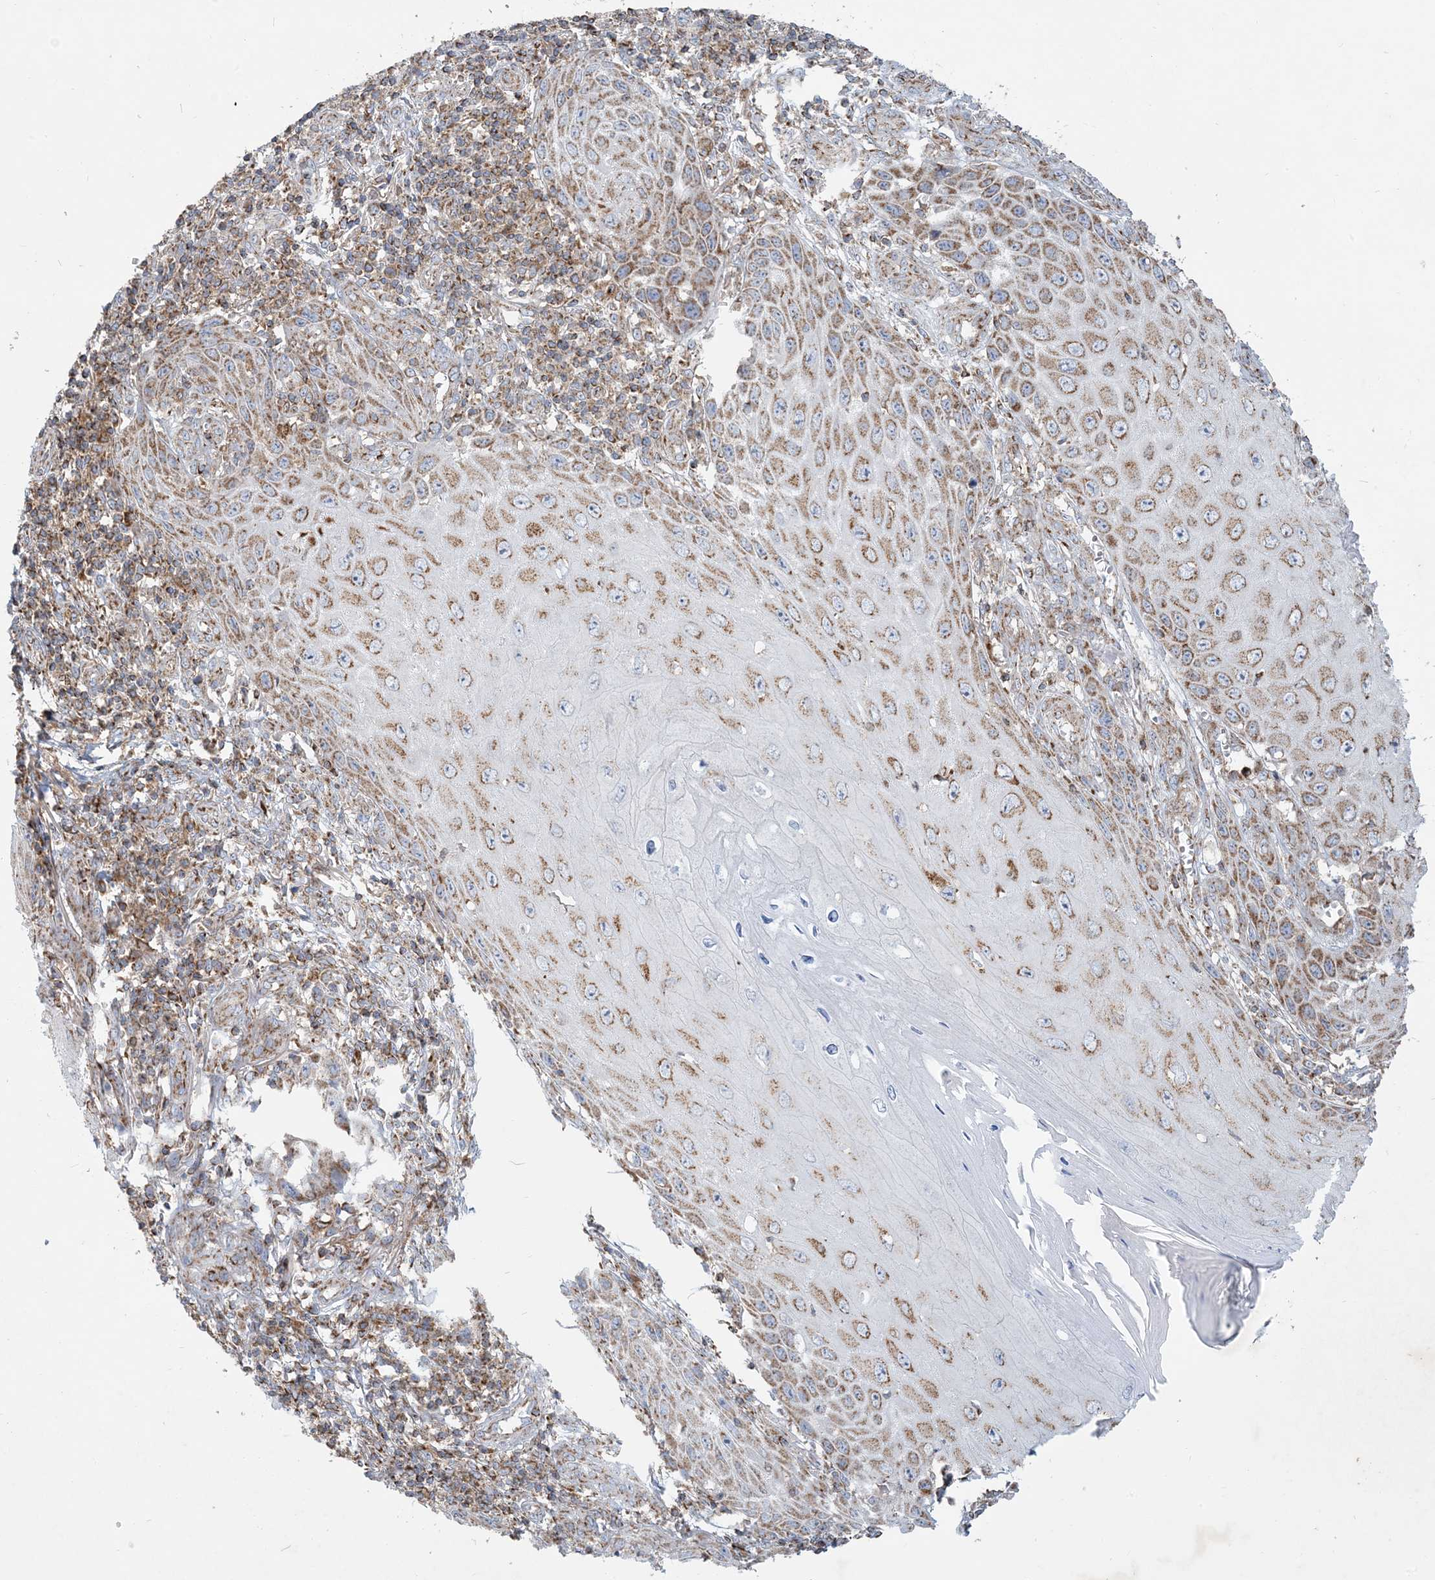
{"staining": {"intensity": "moderate", "quantity": ">75%", "location": "cytoplasmic/membranous"}, "tissue": "skin cancer", "cell_type": "Tumor cells", "image_type": "cancer", "snomed": [{"axis": "morphology", "description": "Squamous cell carcinoma, NOS"}, {"axis": "topography", "description": "Skin"}], "caption": "Brown immunohistochemical staining in skin squamous cell carcinoma reveals moderate cytoplasmic/membranous expression in about >75% of tumor cells.", "gene": "BEND4", "patient": {"sex": "female", "age": 73}}